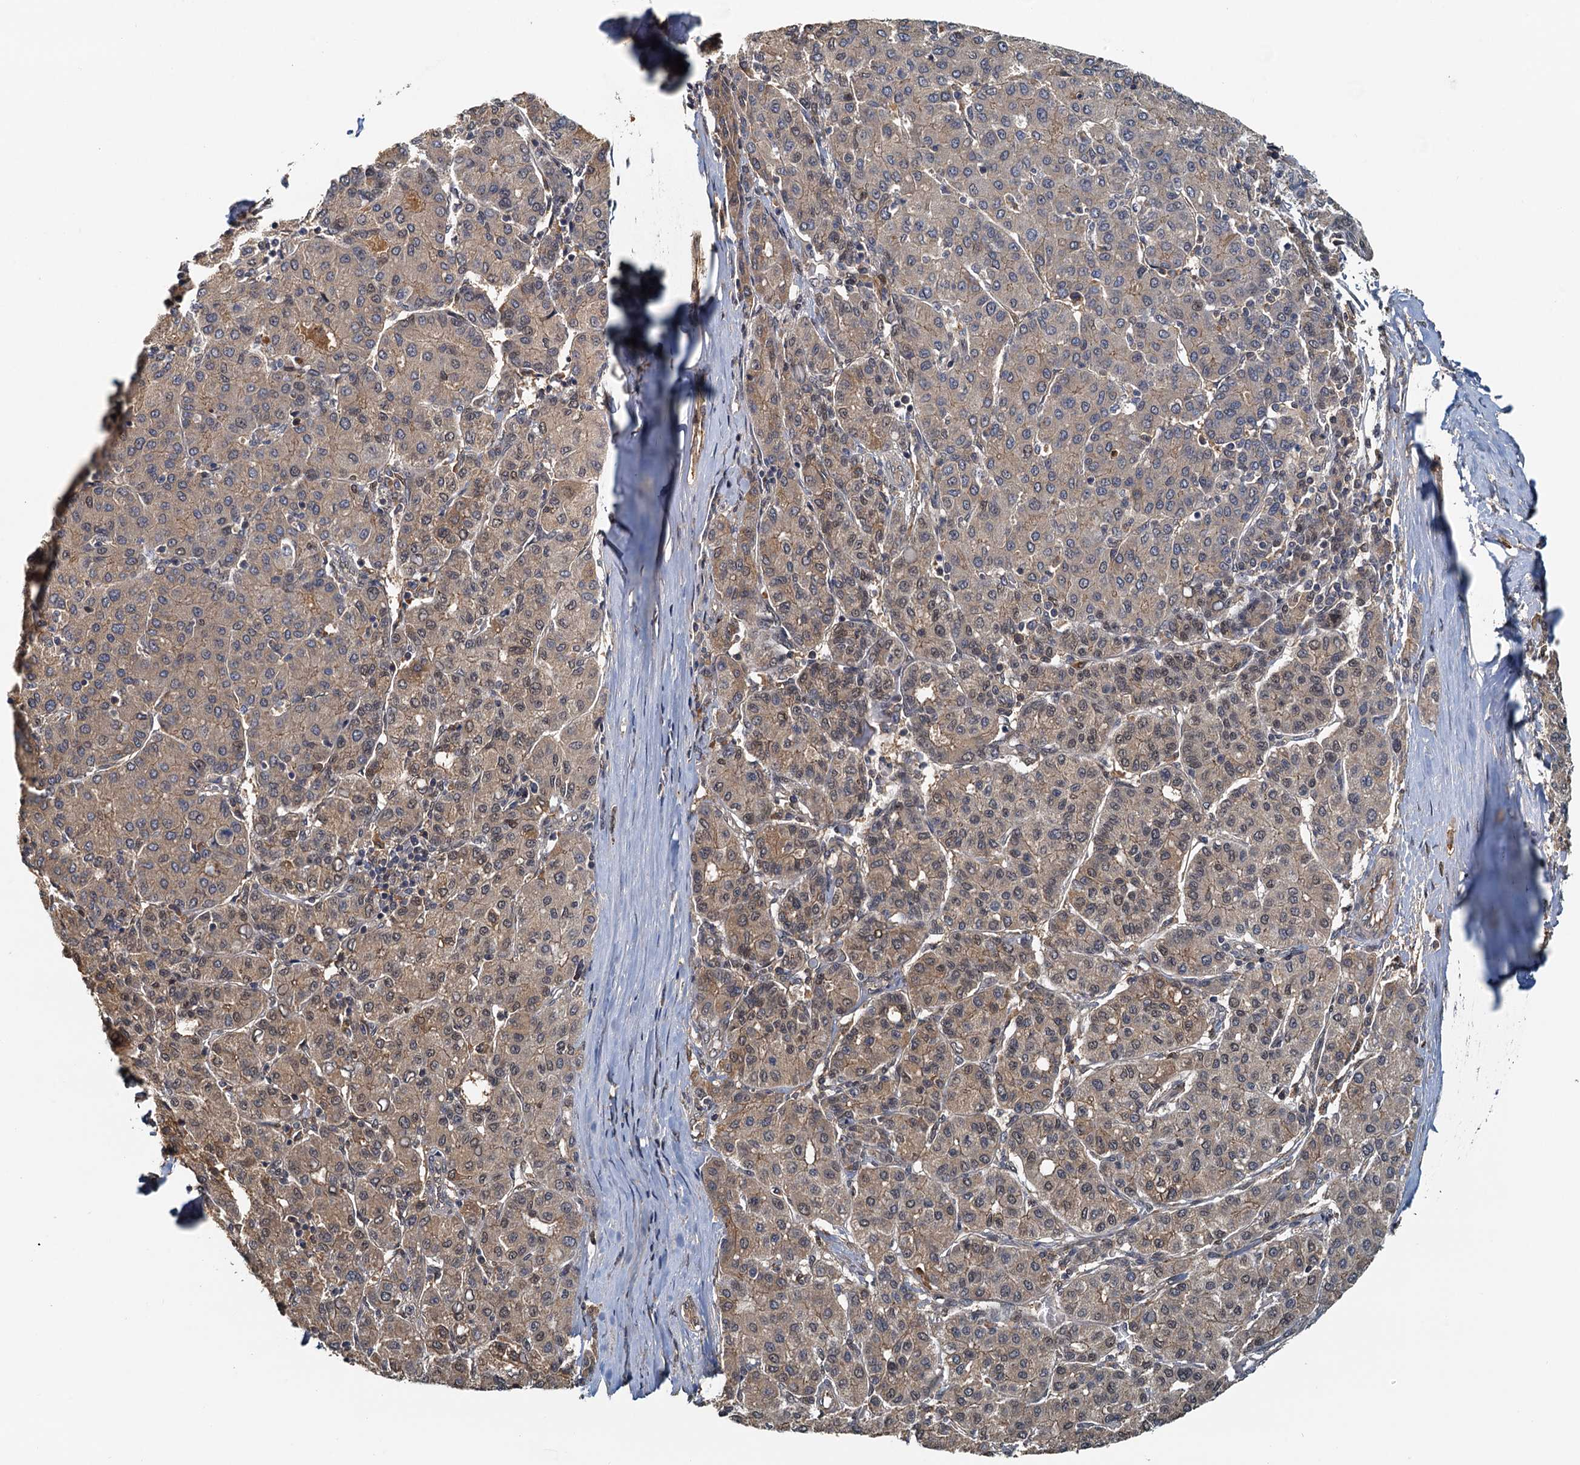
{"staining": {"intensity": "weak", "quantity": ">75%", "location": "cytoplasmic/membranous"}, "tissue": "liver cancer", "cell_type": "Tumor cells", "image_type": "cancer", "snomed": [{"axis": "morphology", "description": "Carcinoma, Hepatocellular, NOS"}, {"axis": "topography", "description": "Liver"}], "caption": "Immunohistochemical staining of hepatocellular carcinoma (liver) shows weak cytoplasmic/membranous protein expression in approximately >75% of tumor cells. (DAB IHC with brightfield microscopy, high magnification).", "gene": "UBL7", "patient": {"sex": "male", "age": 65}}